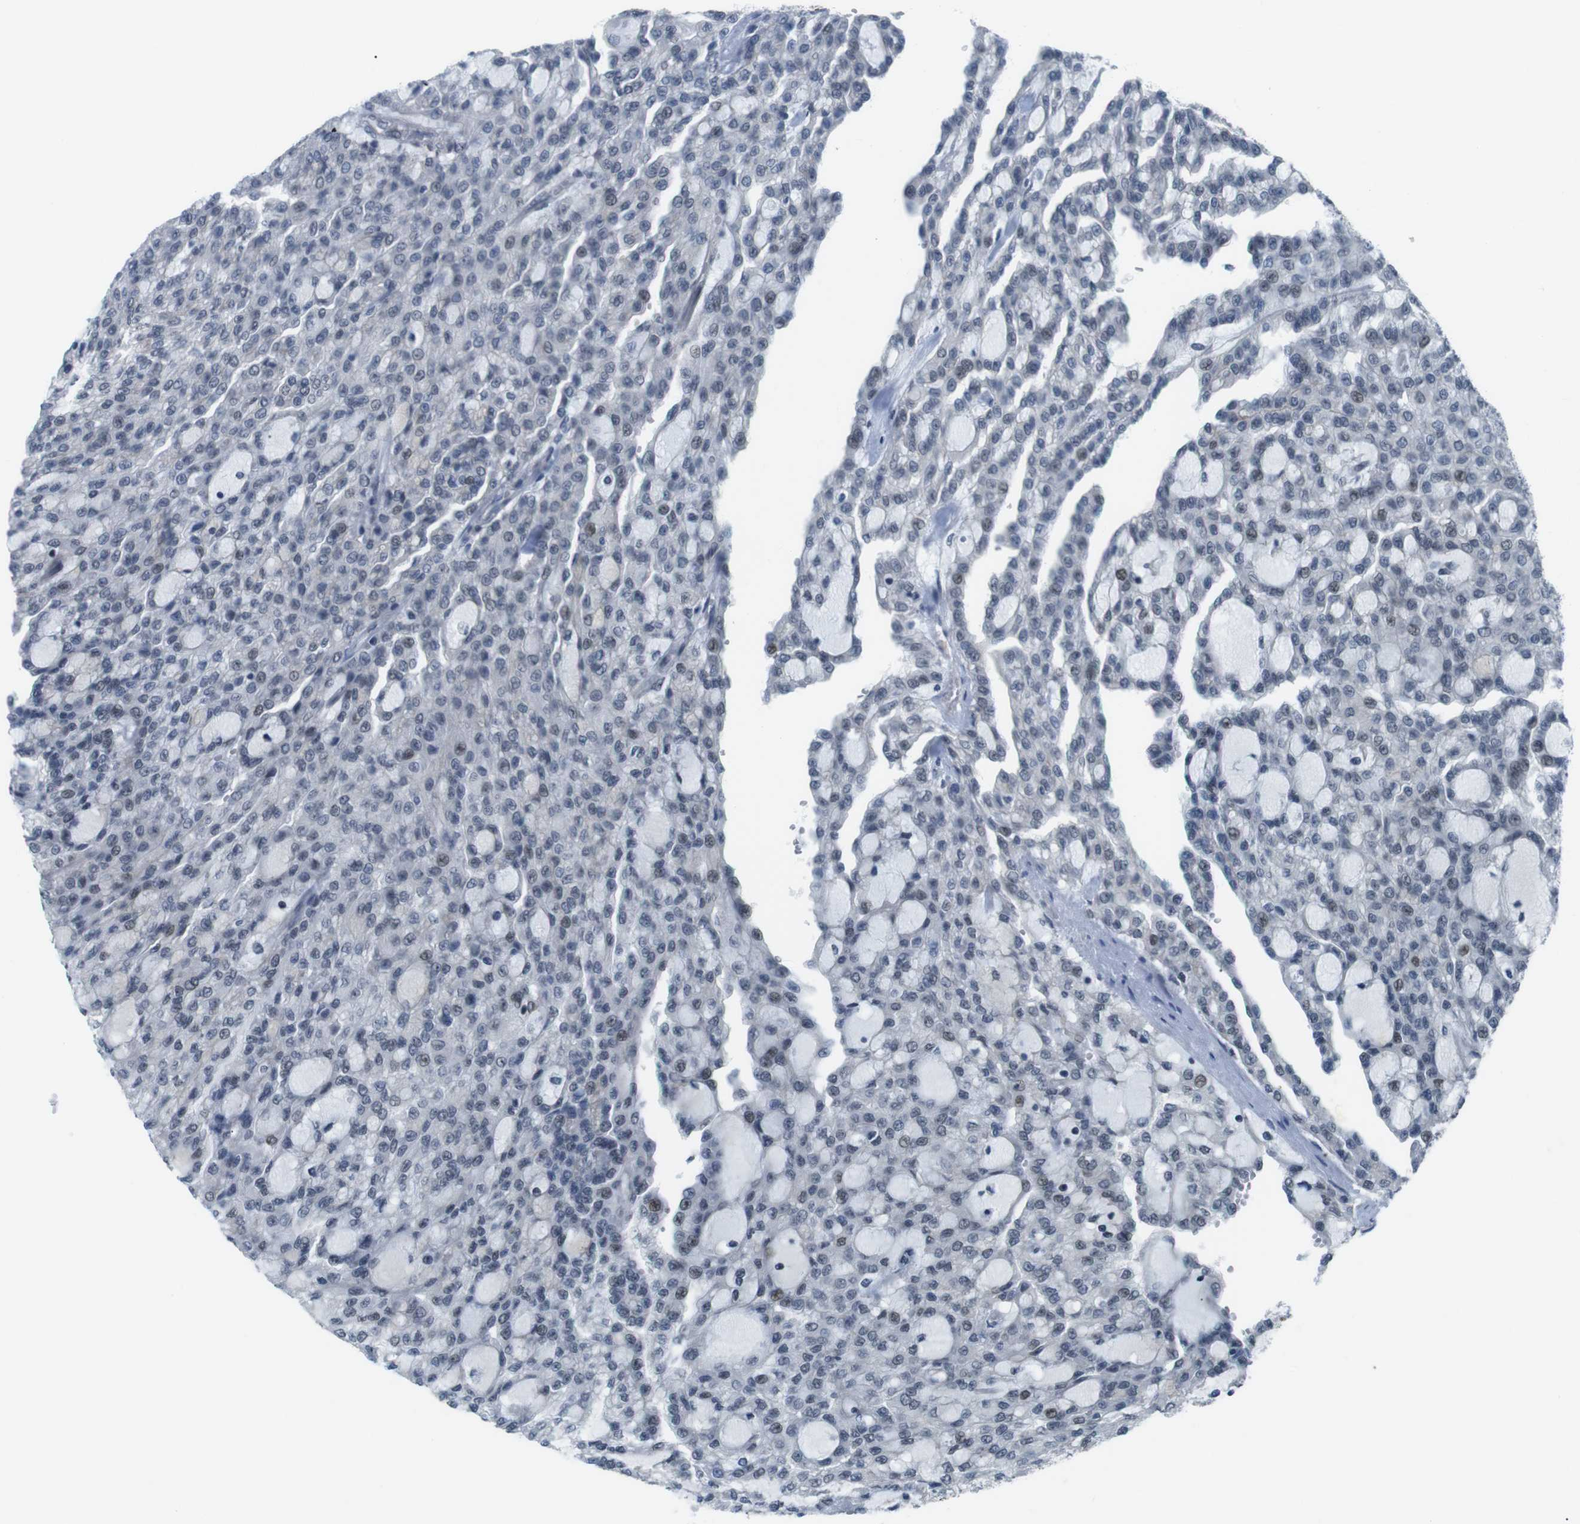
{"staining": {"intensity": "negative", "quantity": "none", "location": "none"}, "tissue": "renal cancer", "cell_type": "Tumor cells", "image_type": "cancer", "snomed": [{"axis": "morphology", "description": "Adenocarcinoma, NOS"}, {"axis": "topography", "description": "Kidney"}], "caption": "Immunohistochemistry (IHC) photomicrograph of human adenocarcinoma (renal) stained for a protein (brown), which exhibits no staining in tumor cells. (Brightfield microscopy of DAB (3,3'-diaminobenzidine) IHC at high magnification).", "gene": "SMCO2", "patient": {"sex": "male", "age": 63}}